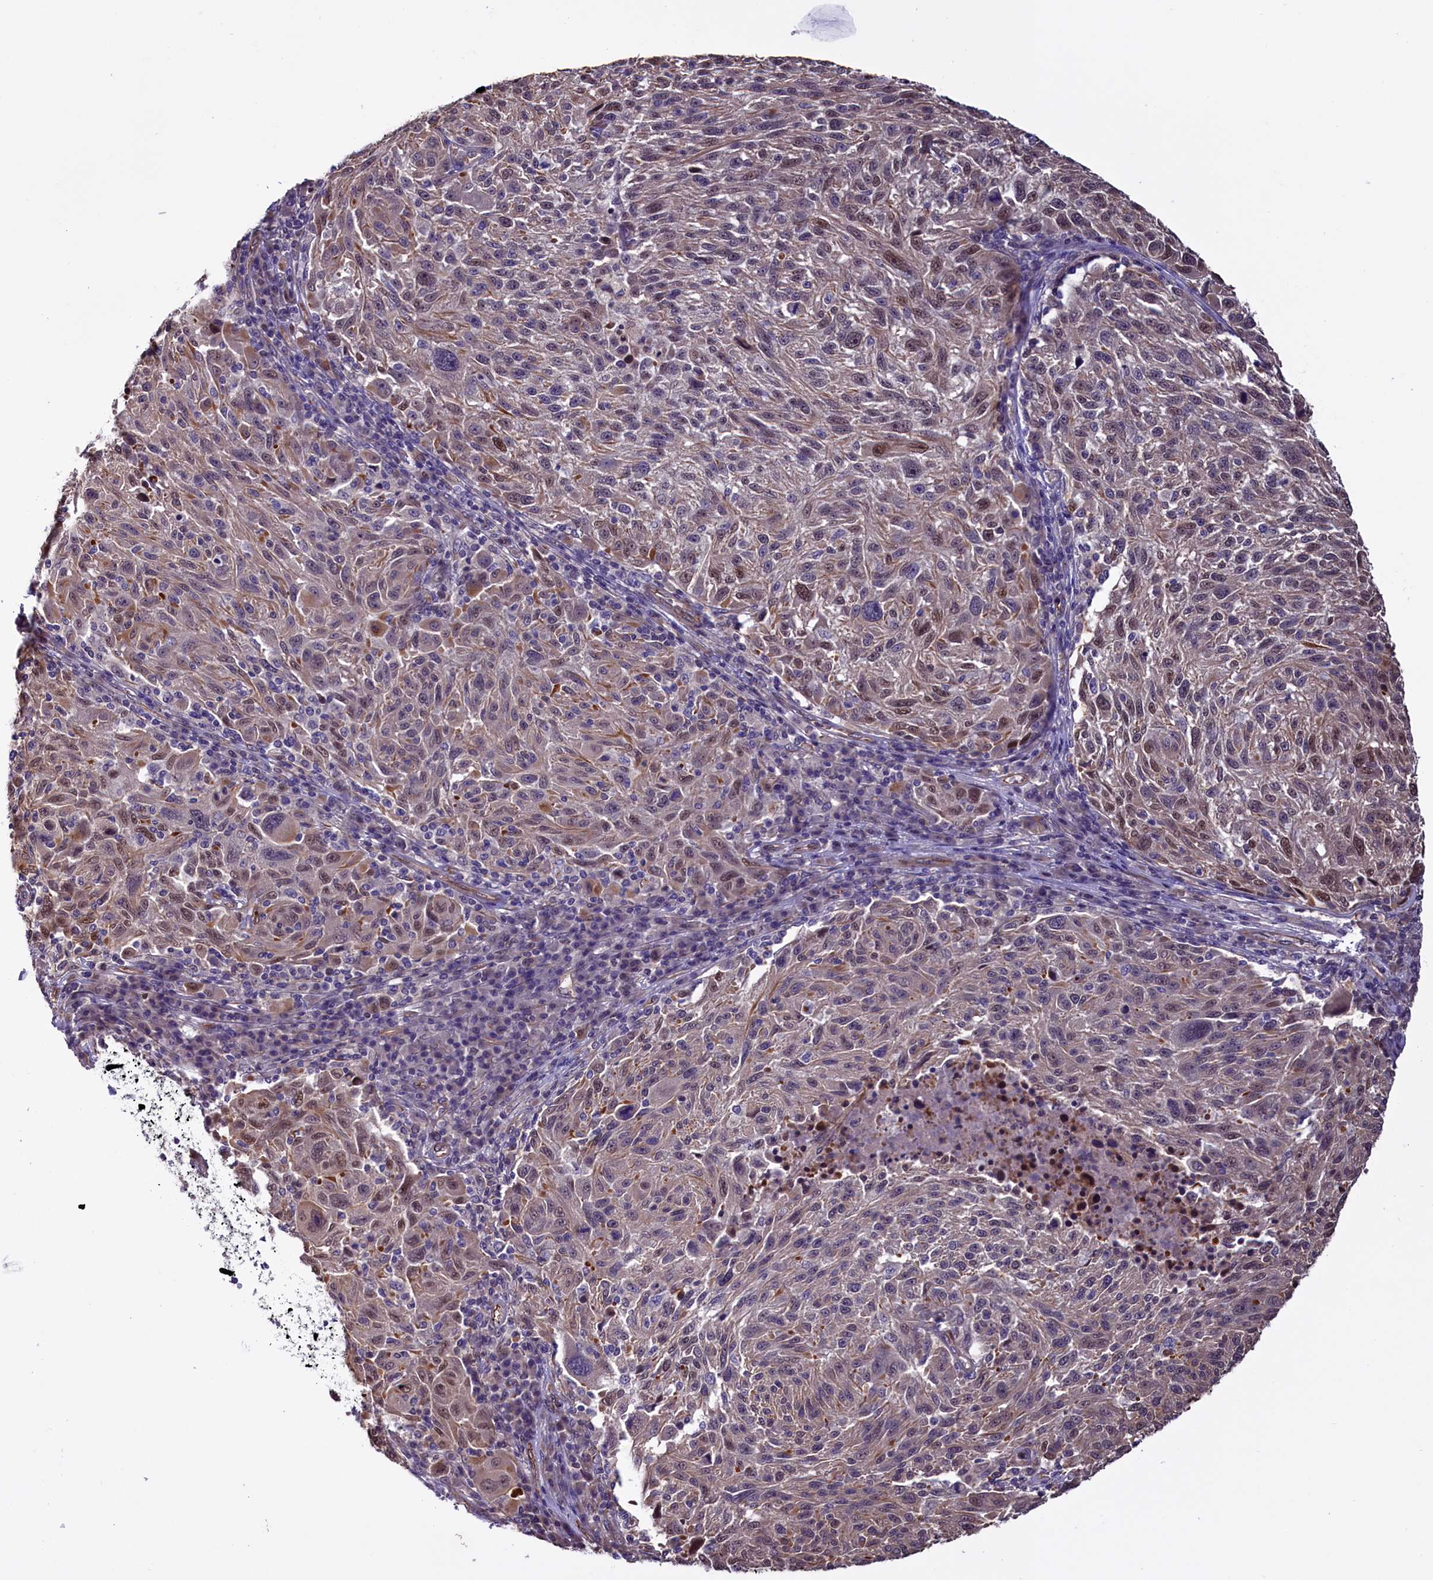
{"staining": {"intensity": "moderate", "quantity": "<25%", "location": "cytoplasmic/membranous,nuclear"}, "tissue": "melanoma", "cell_type": "Tumor cells", "image_type": "cancer", "snomed": [{"axis": "morphology", "description": "Malignant melanoma, NOS"}, {"axis": "topography", "description": "Skin"}], "caption": "A photomicrograph showing moderate cytoplasmic/membranous and nuclear positivity in about <25% of tumor cells in melanoma, as visualized by brown immunohistochemical staining.", "gene": "PDILT", "patient": {"sex": "male", "age": 53}}